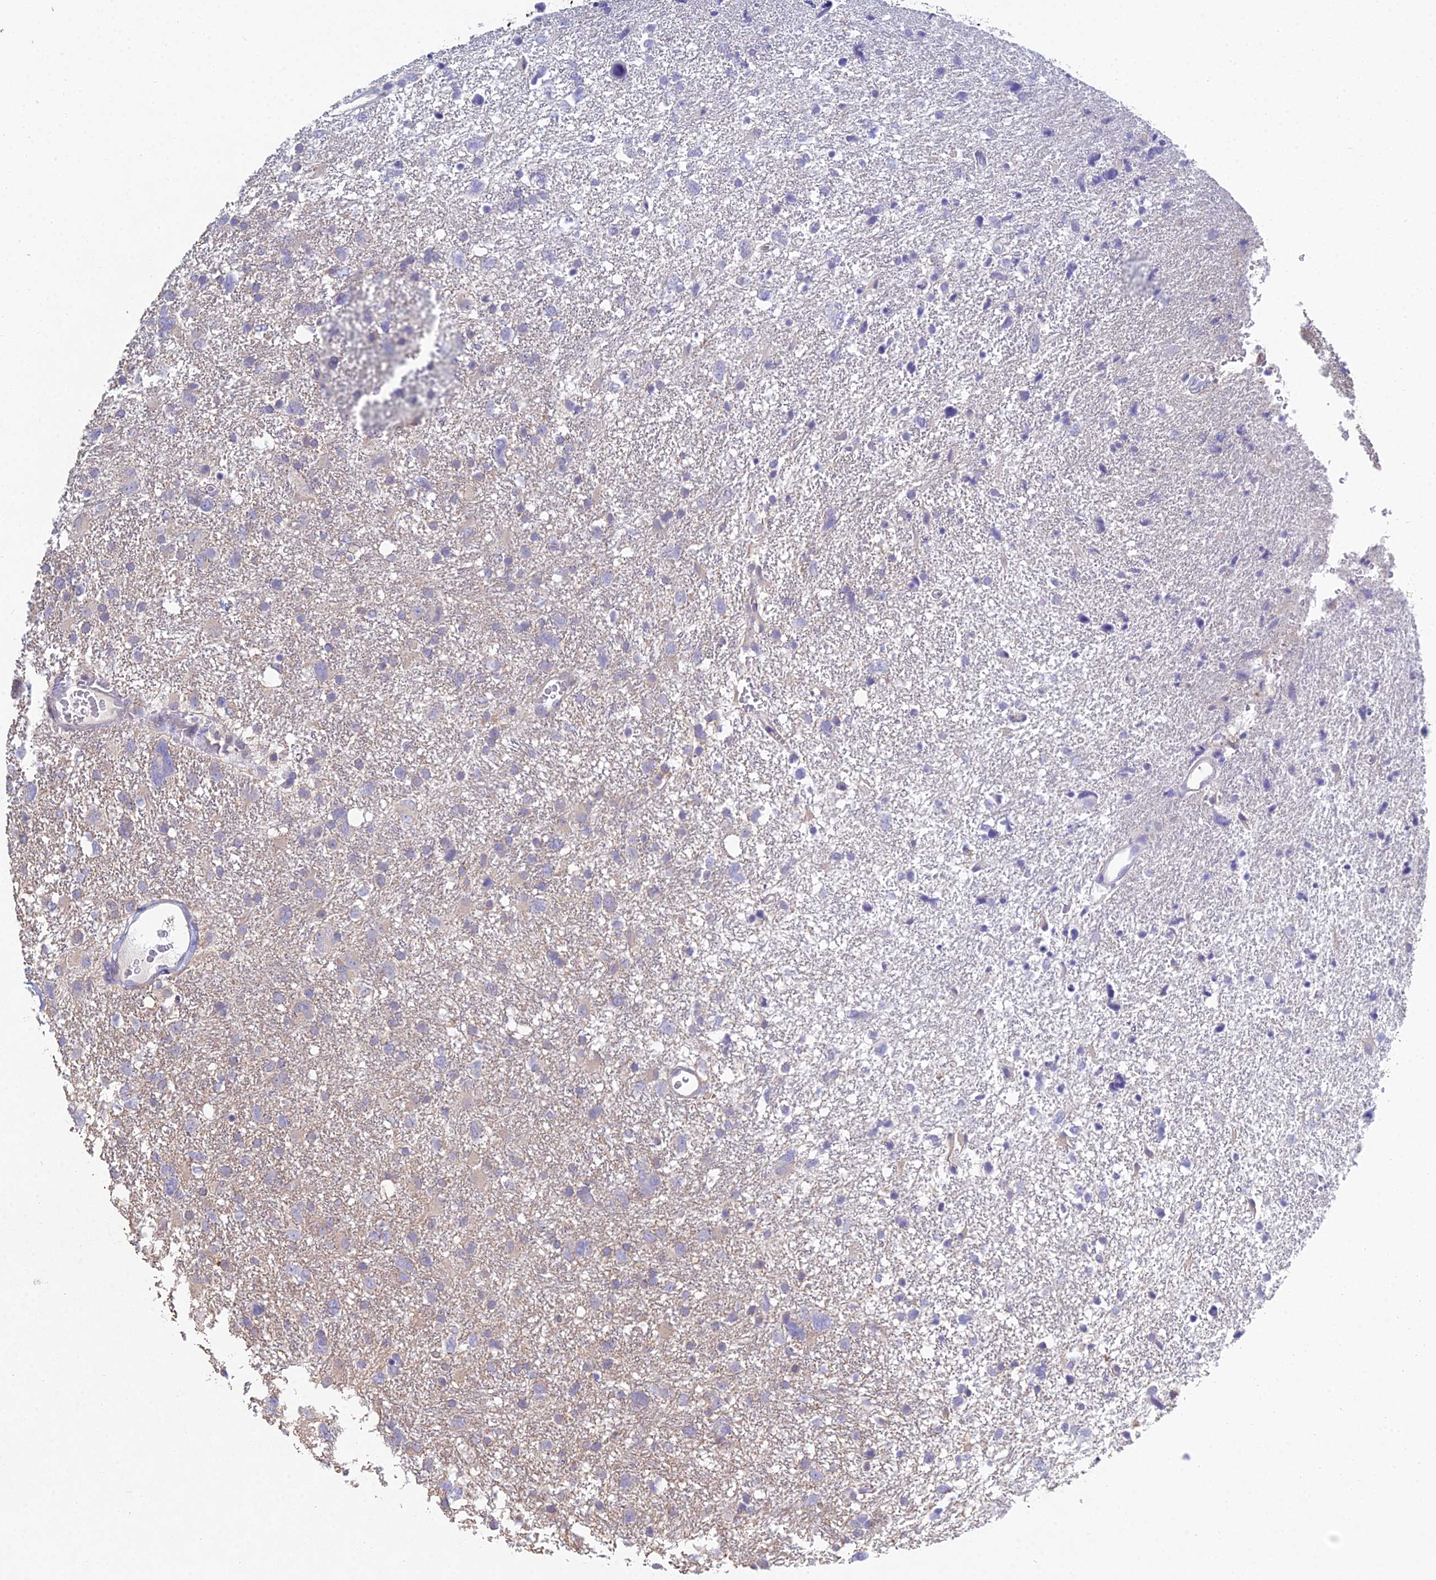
{"staining": {"intensity": "negative", "quantity": "none", "location": "none"}, "tissue": "glioma", "cell_type": "Tumor cells", "image_type": "cancer", "snomed": [{"axis": "morphology", "description": "Glioma, malignant, High grade"}, {"axis": "topography", "description": "Brain"}], "caption": "Malignant high-grade glioma stained for a protein using IHC reveals no positivity tumor cells.", "gene": "METTL26", "patient": {"sex": "male", "age": 61}}